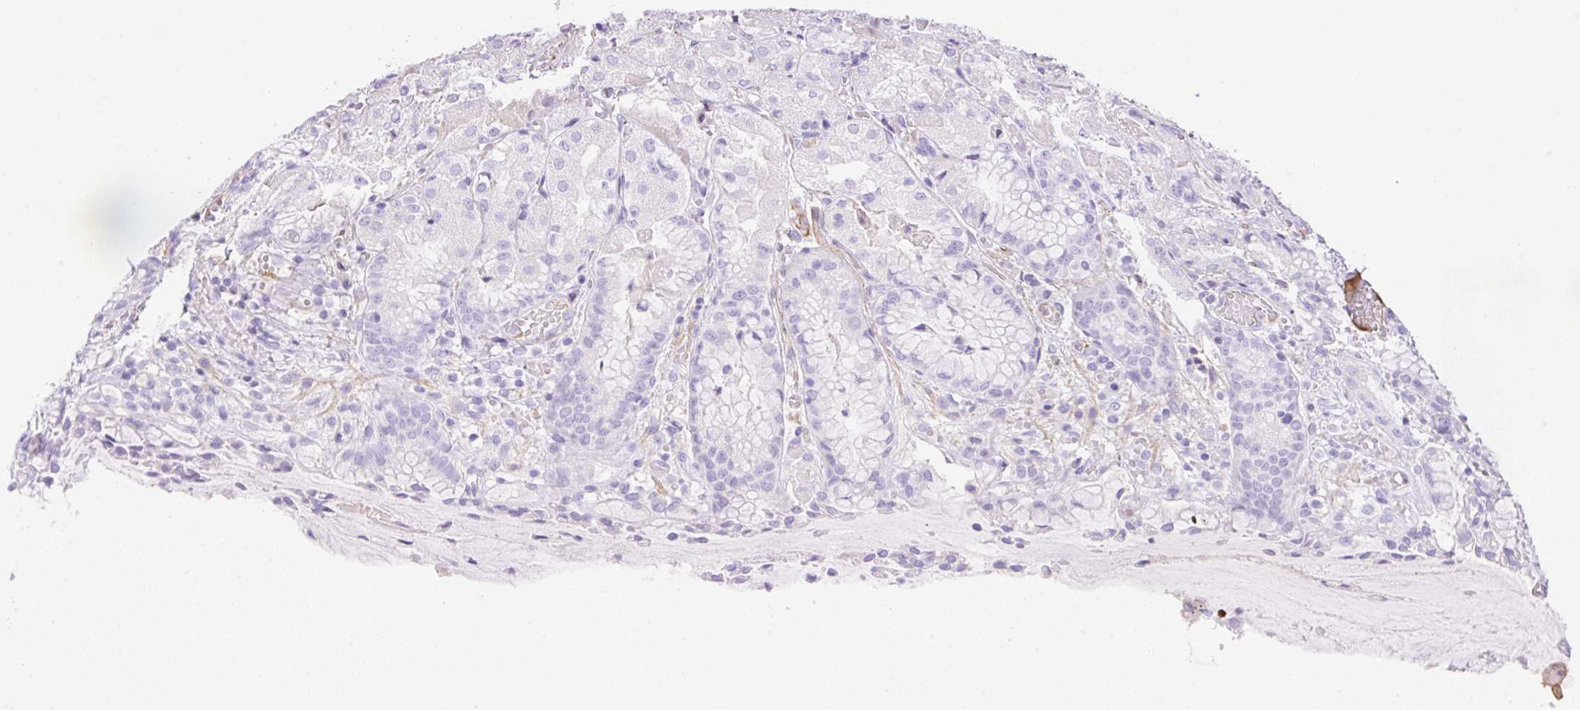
{"staining": {"intensity": "negative", "quantity": "none", "location": "none"}, "tissue": "stomach", "cell_type": "Glandular cells", "image_type": "normal", "snomed": [{"axis": "morphology", "description": "Normal tissue, NOS"}, {"axis": "topography", "description": "Stomach, upper"}], "caption": "Glandular cells show no significant positivity in normal stomach.", "gene": "TDRD15", "patient": {"sex": "male", "age": 72}}